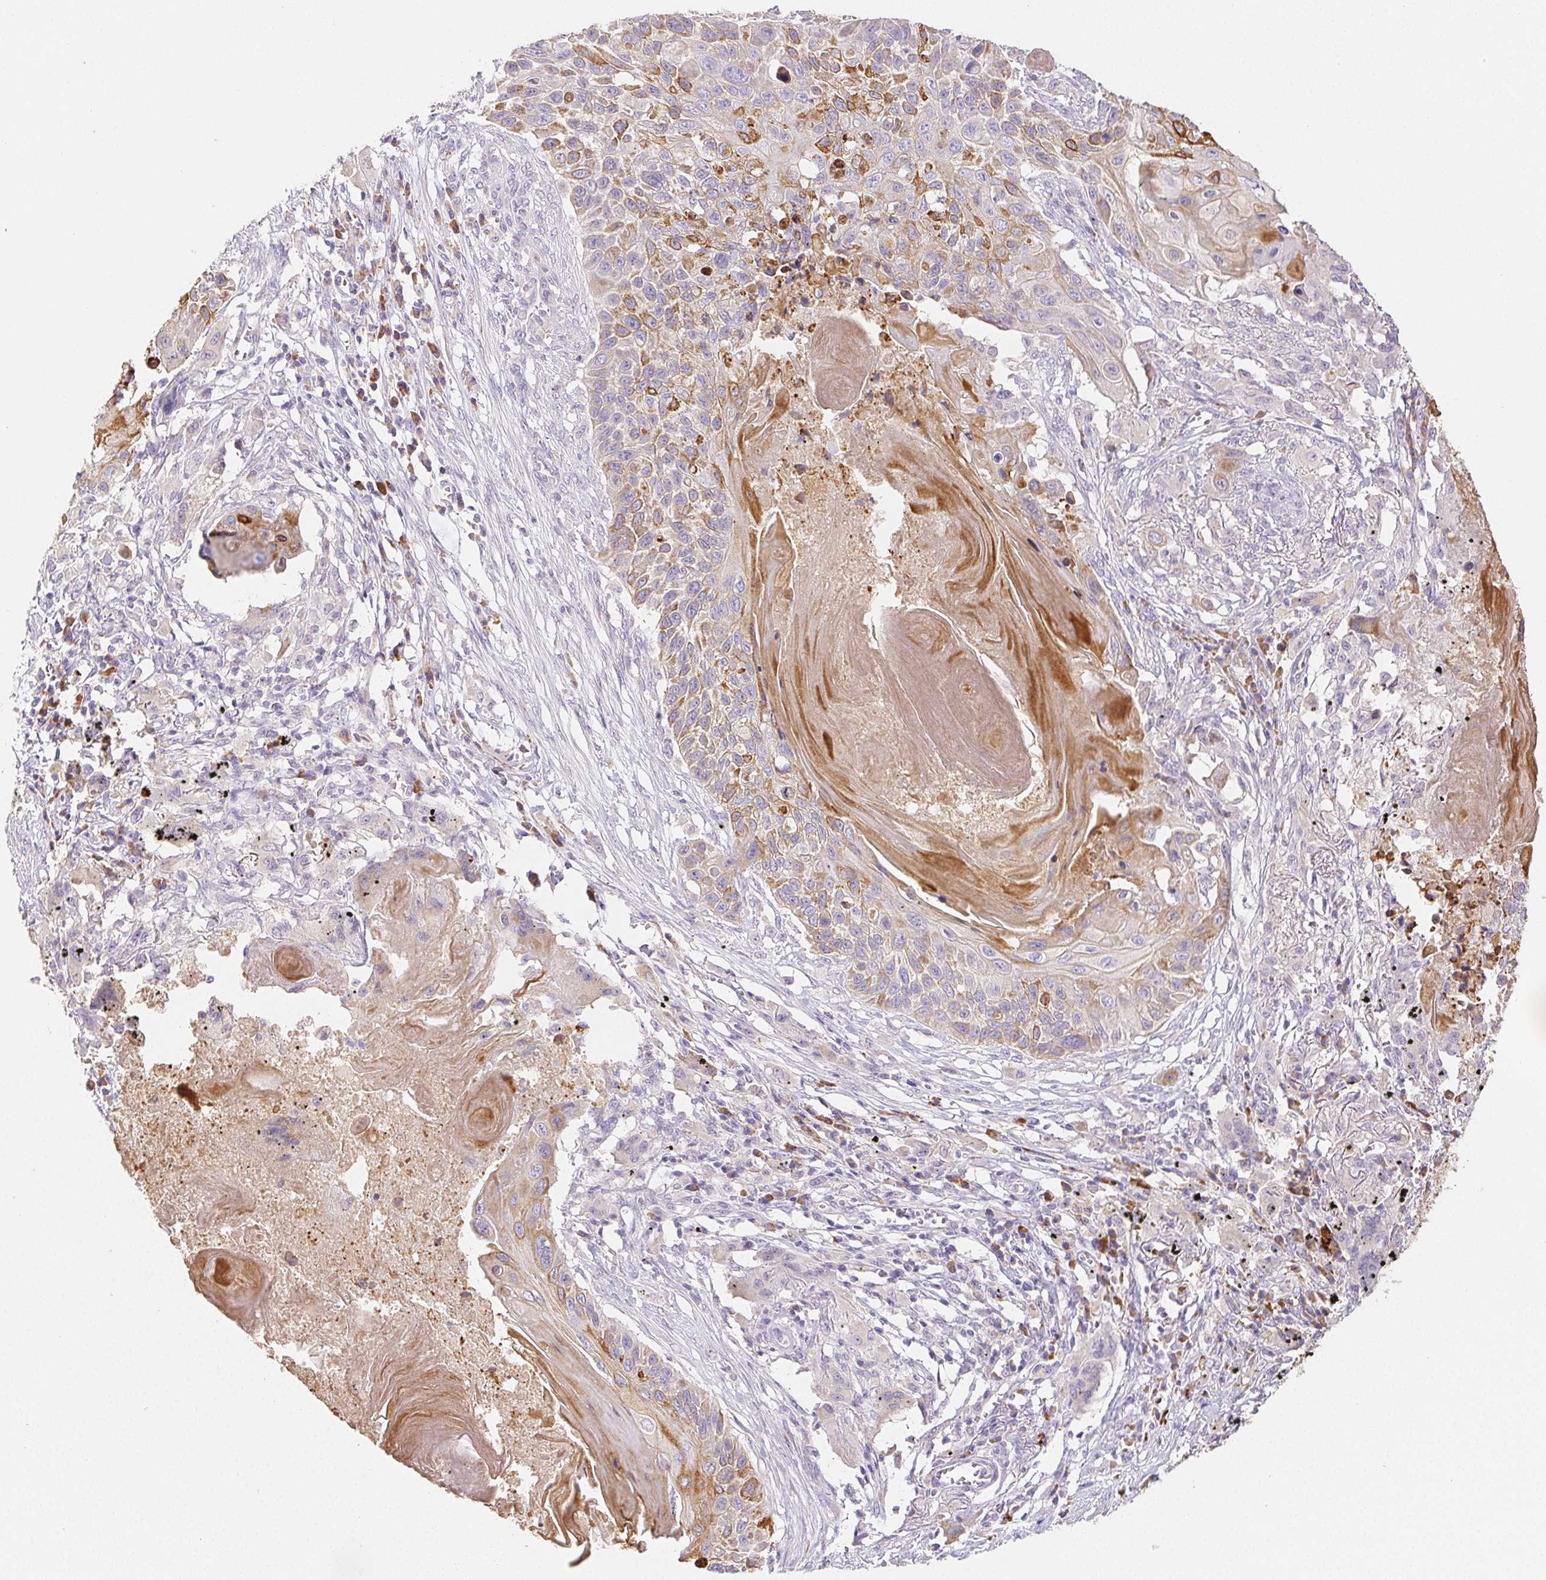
{"staining": {"intensity": "moderate", "quantity": "25%-75%", "location": "cytoplasmic/membranous"}, "tissue": "lung cancer", "cell_type": "Tumor cells", "image_type": "cancer", "snomed": [{"axis": "morphology", "description": "Squamous cell carcinoma, NOS"}, {"axis": "topography", "description": "Lung"}], "caption": "A brown stain labels moderate cytoplasmic/membranous expression of a protein in lung squamous cell carcinoma tumor cells. (DAB IHC, brown staining for protein, blue staining for nuclei).", "gene": "ACVR1B", "patient": {"sex": "male", "age": 78}}